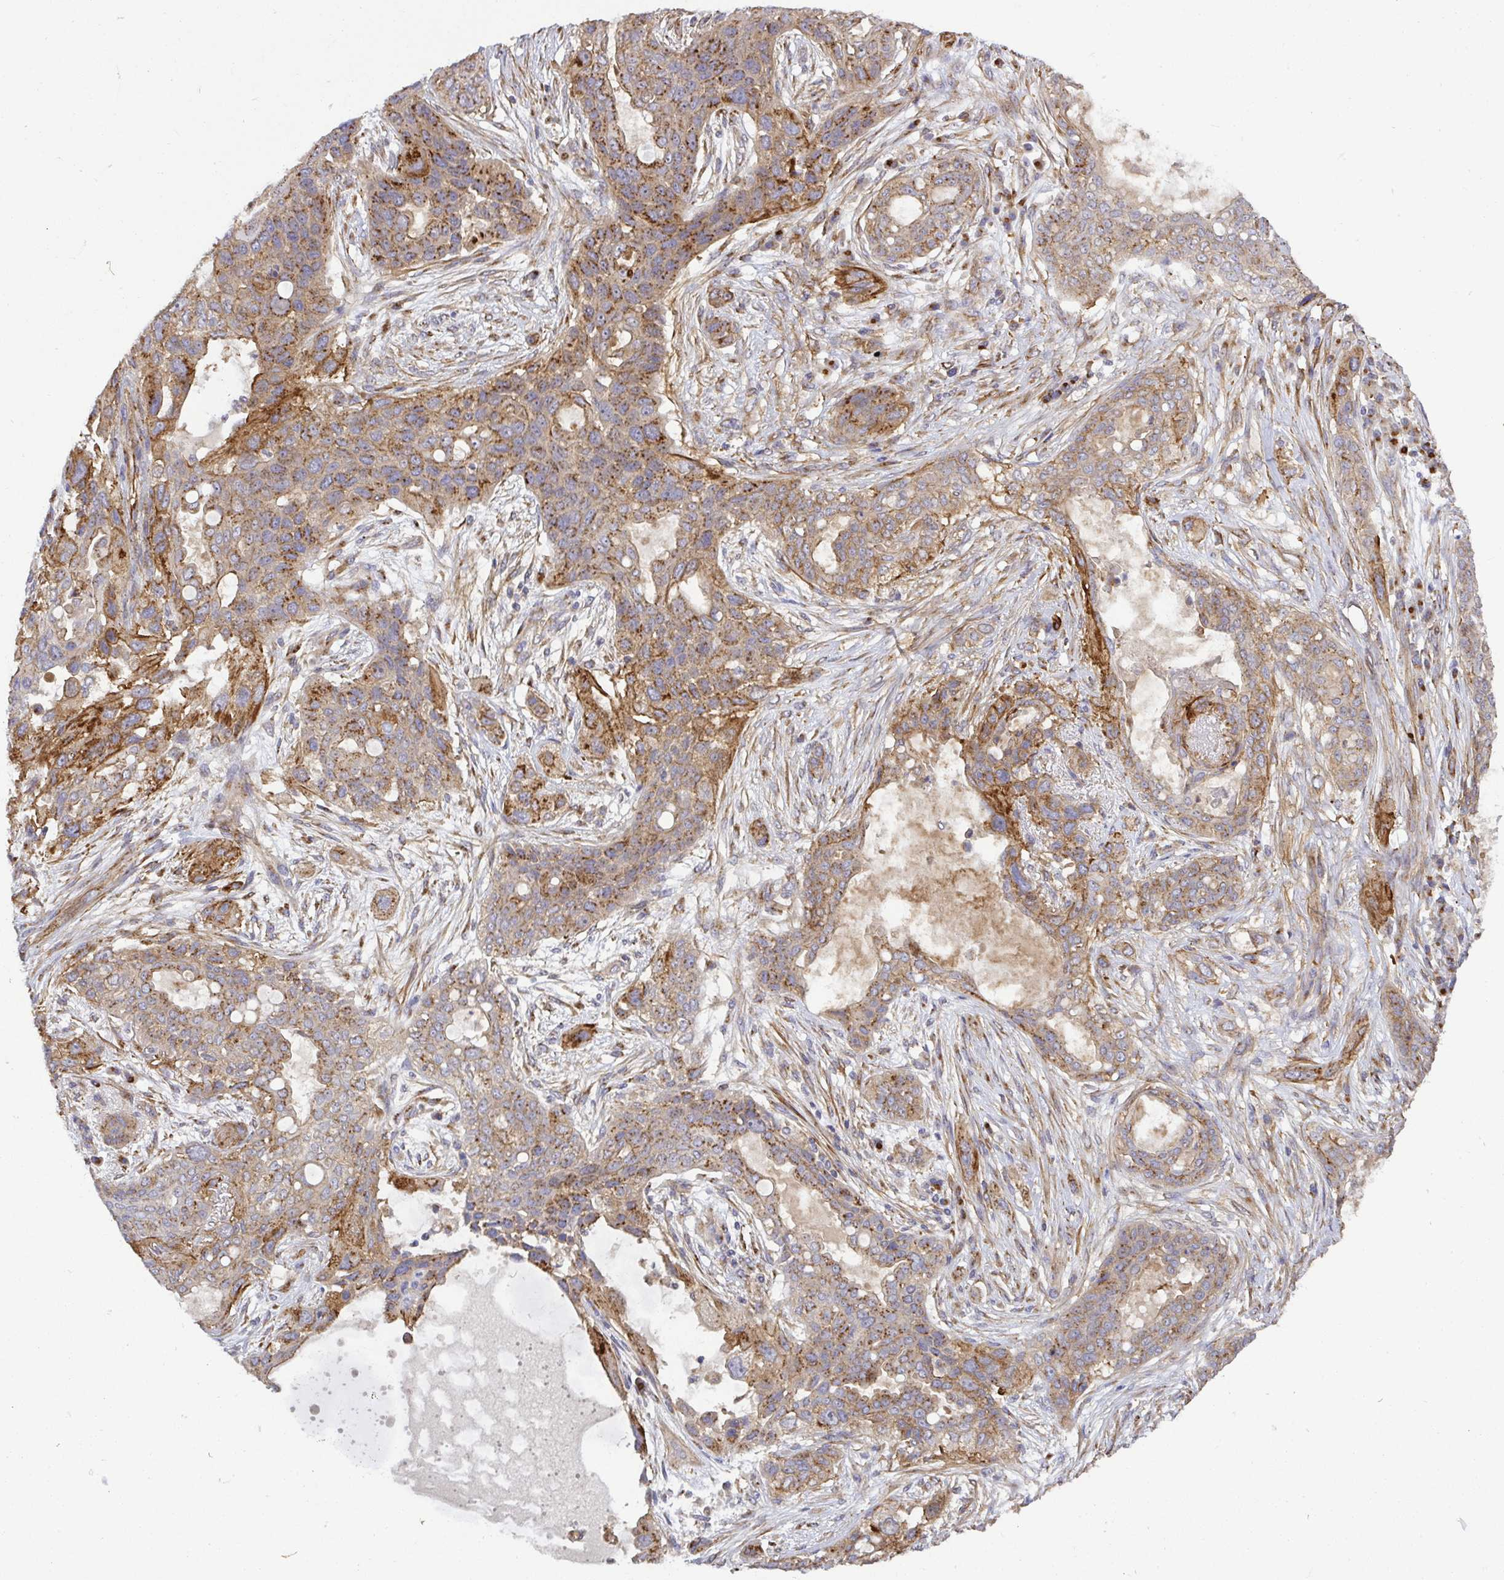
{"staining": {"intensity": "moderate", "quantity": ">75%", "location": "cytoplasmic/membranous"}, "tissue": "lung cancer", "cell_type": "Tumor cells", "image_type": "cancer", "snomed": [{"axis": "morphology", "description": "Squamous cell carcinoma, NOS"}, {"axis": "topography", "description": "Lung"}], "caption": "The photomicrograph reveals a brown stain indicating the presence of a protein in the cytoplasmic/membranous of tumor cells in lung squamous cell carcinoma.", "gene": "TM9SF4", "patient": {"sex": "female", "age": 70}}